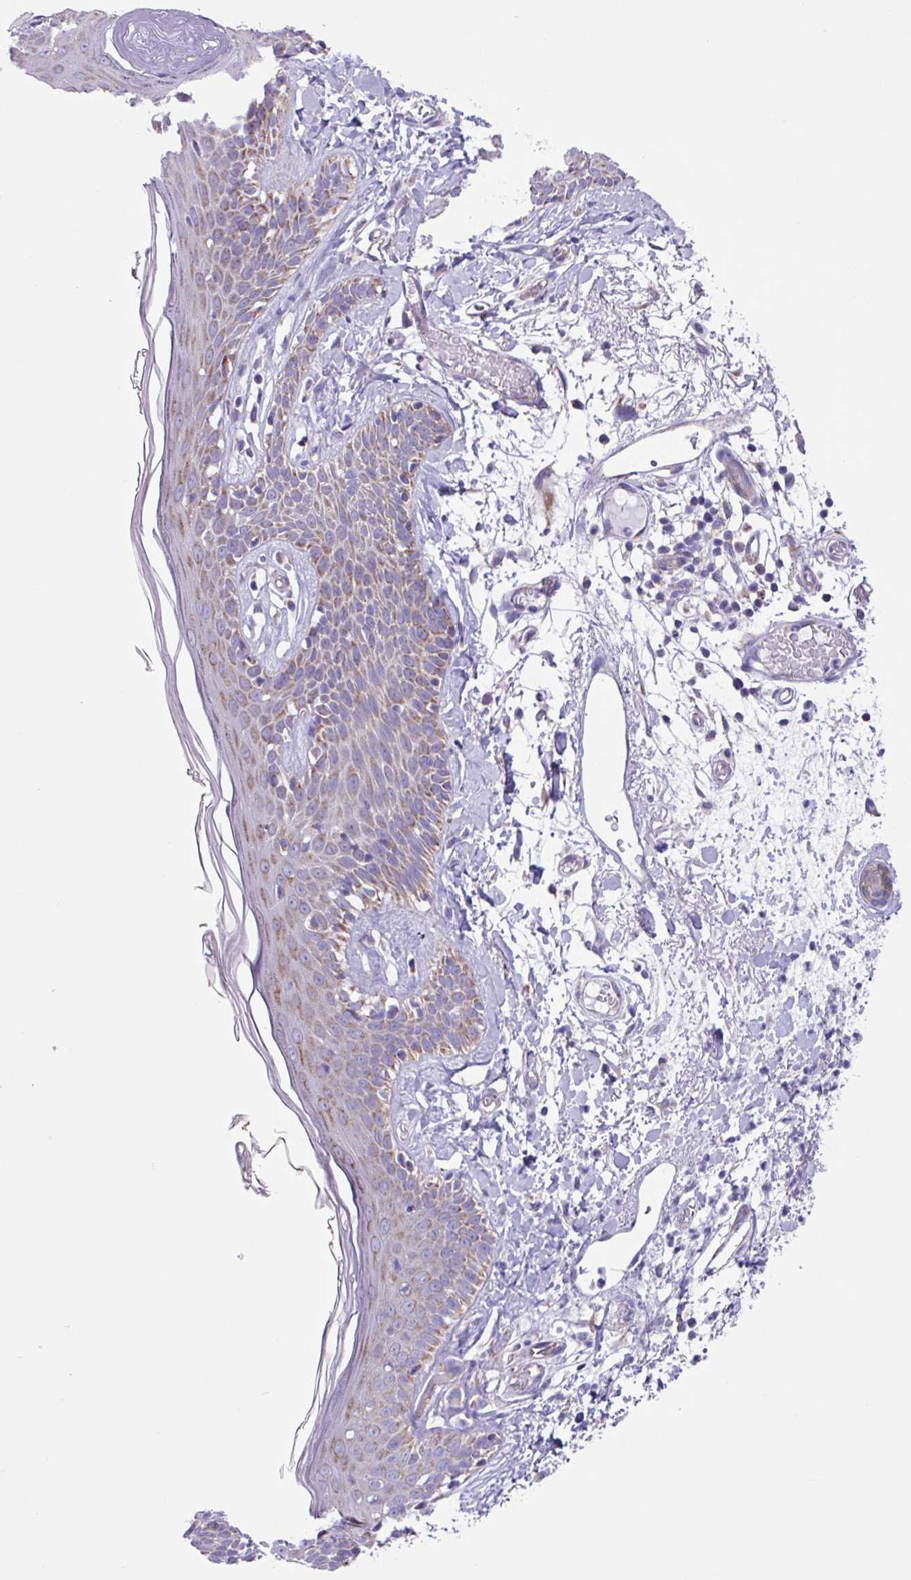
{"staining": {"intensity": "negative", "quantity": "none", "location": "none"}, "tissue": "skin", "cell_type": "Fibroblasts", "image_type": "normal", "snomed": [{"axis": "morphology", "description": "Normal tissue, NOS"}, {"axis": "topography", "description": "Skin"}], "caption": "This is a photomicrograph of immunohistochemistry (IHC) staining of unremarkable skin, which shows no positivity in fibroblasts. (DAB (3,3'-diaminobenzidine) immunohistochemistry (IHC) with hematoxylin counter stain).", "gene": "OTULIN", "patient": {"sex": "male", "age": 79}}